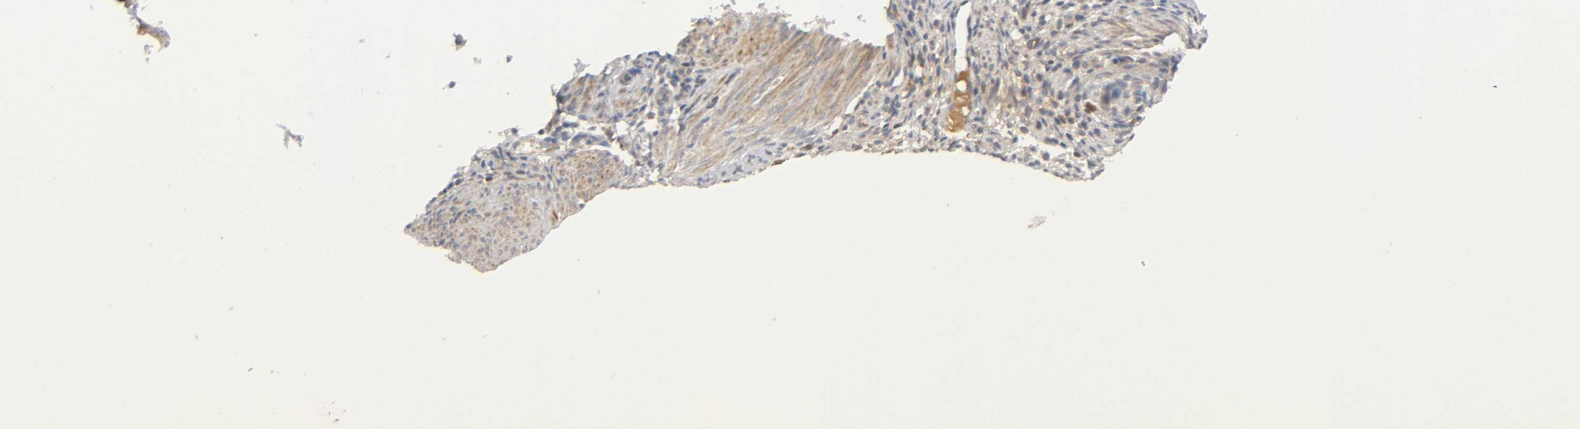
{"staining": {"intensity": "weak", "quantity": "25%-75%", "location": "cytoplasmic/membranous"}, "tissue": "endometrium", "cell_type": "Cells in endometrial stroma", "image_type": "normal", "snomed": [{"axis": "morphology", "description": "Normal tissue, NOS"}, {"axis": "topography", "description": "Endometrium"}], "caption": "The micrograph shows a brown stain indicating the presence of a protein in the cytoplasmic/membranous of cells in endometrial stroma in endometrium. Ihc stains the protein of interest in brown and the nuclei are stained blue.", "gene": "CPB2", "patient": {"sex": "female", "age": 72}}